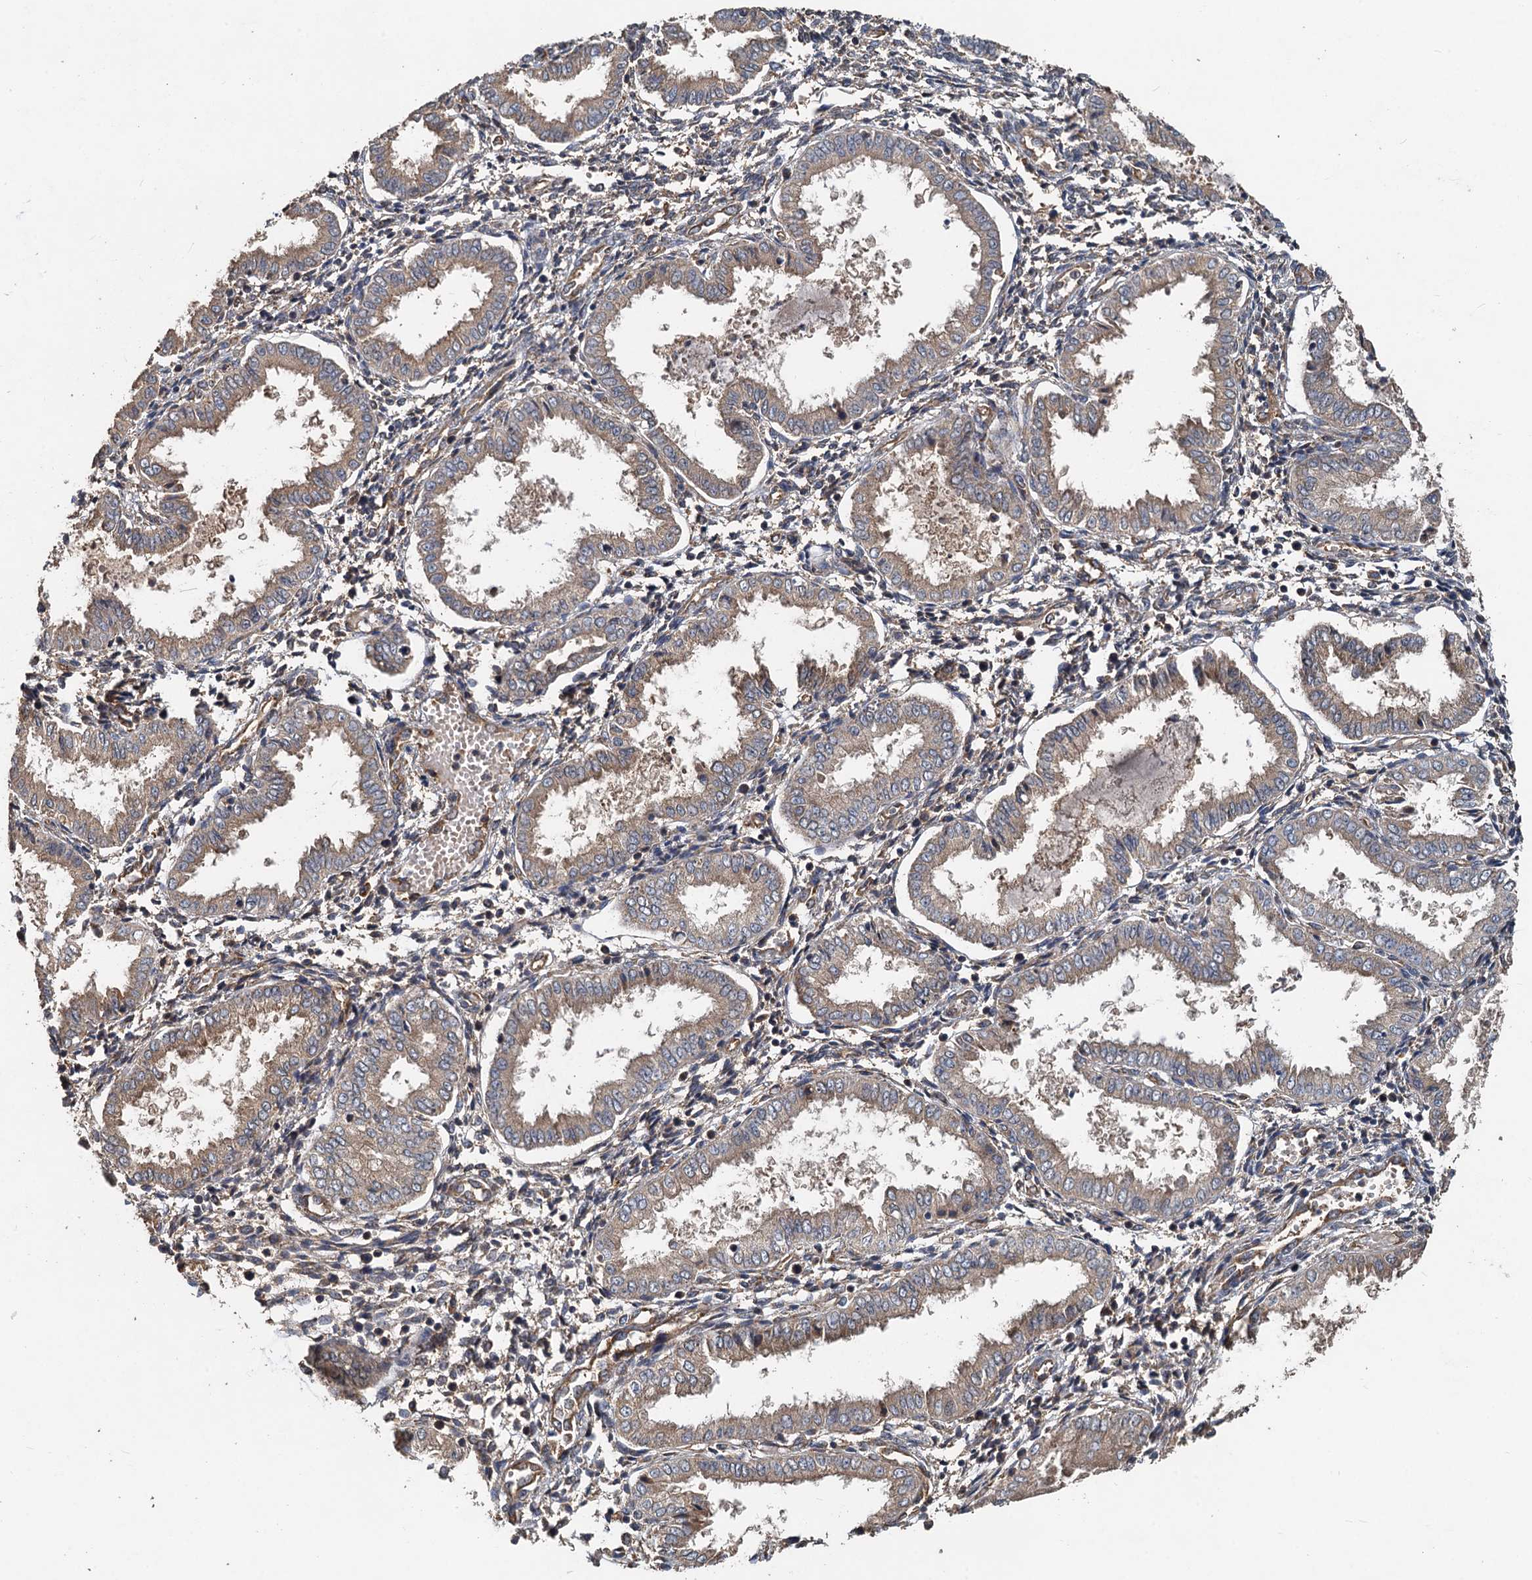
{"staining": {"intensity": "moderate", "quantity": ">75%", "location": "cytoplasmic/membranous"}, "tissue": "endometrium", "cell_type": "Cells in endometrial stroma", "image_type": "normal", "snomed": [{"axis": "morphology", "description": "Normal tissue, NOS"}, {"axis": "topography", "description": "Endometrium"}], "caption": "A brown stain labels moderate cytoplasmic/membranous staining of a protein in cells in endometrial stroma of unremarkable endometrium.", "gene": "HYI", "patient": {"sex": "female", "age": 33}}